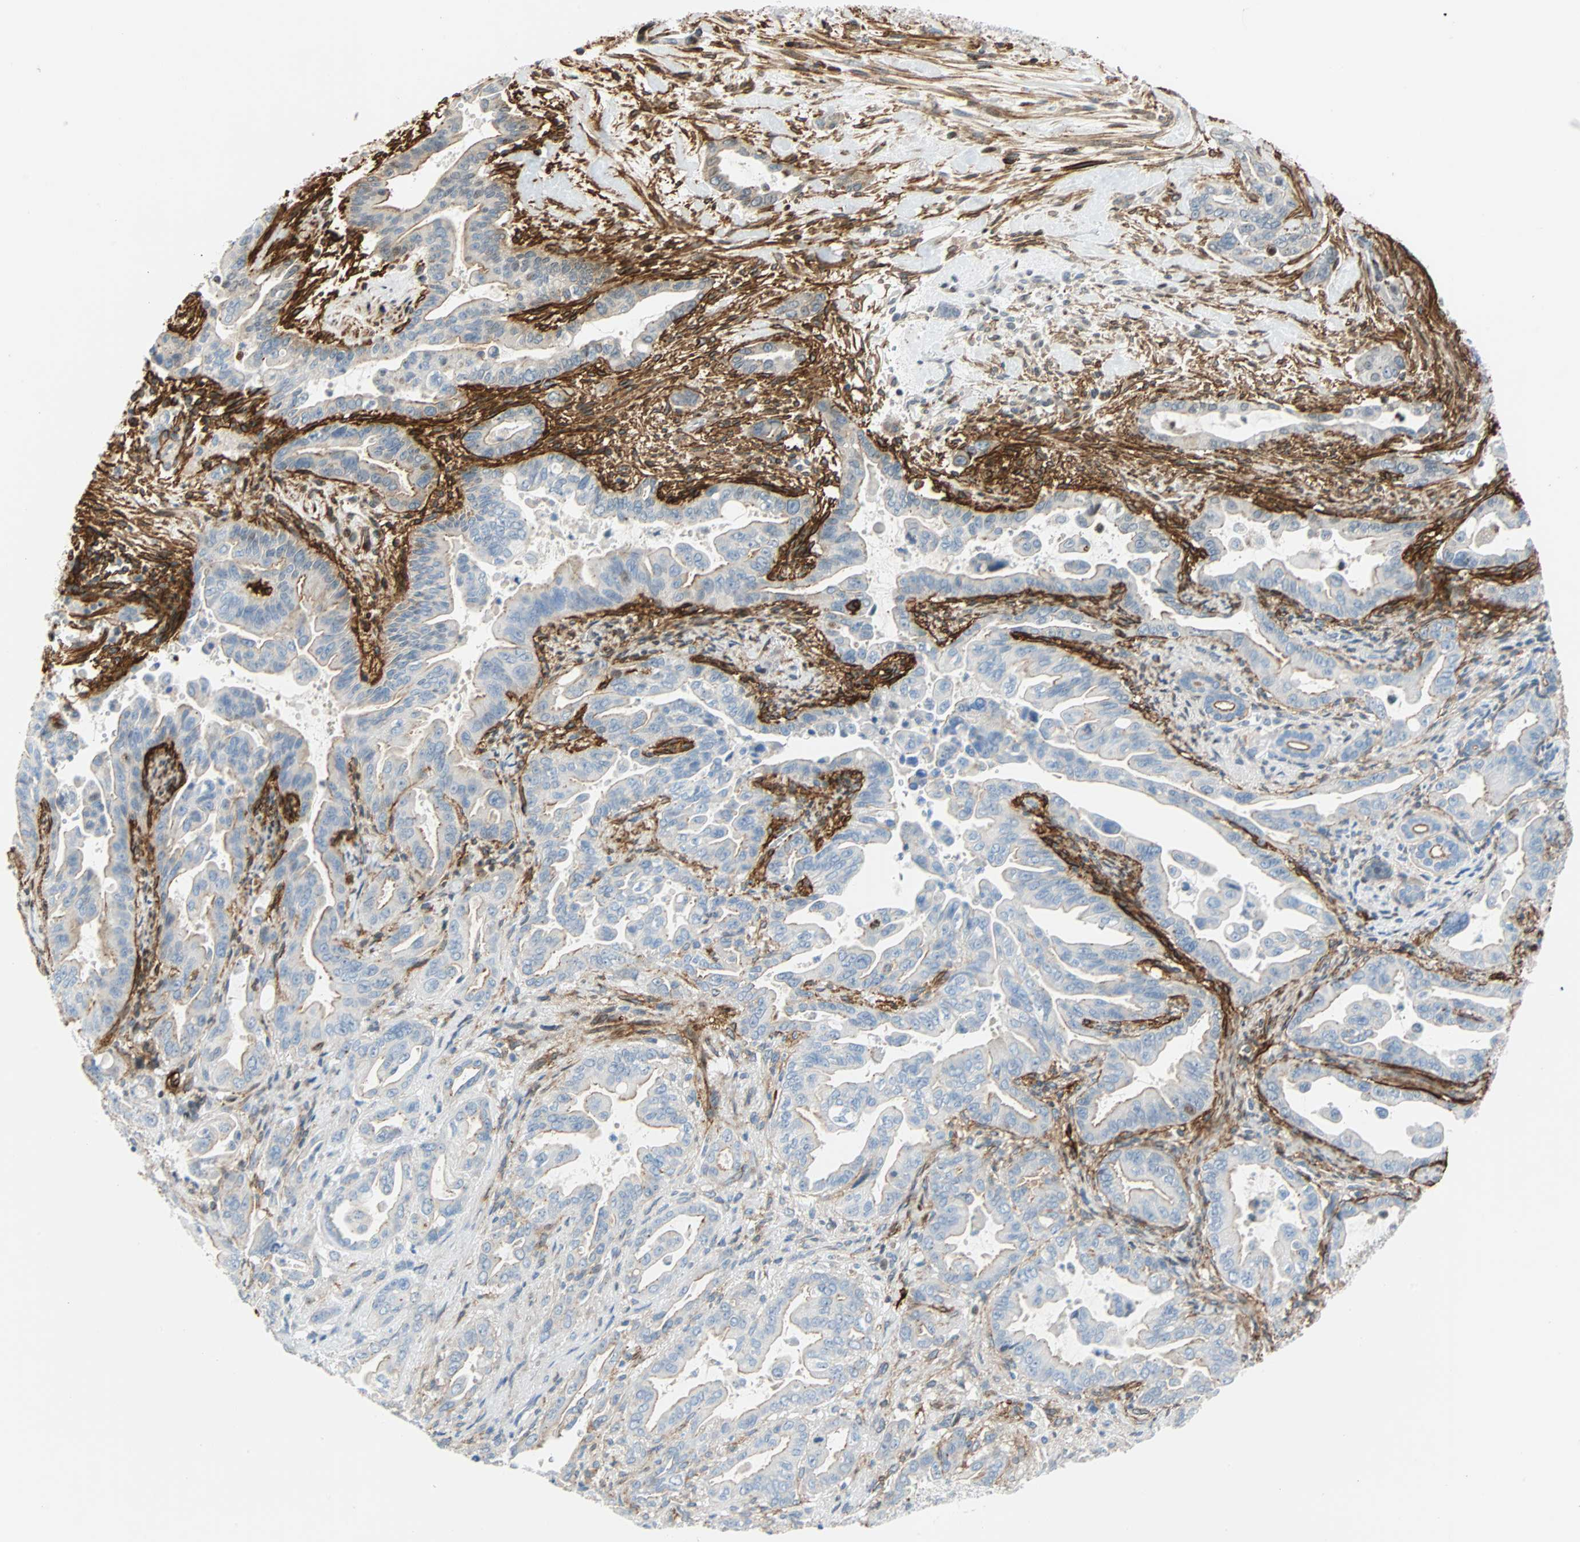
{"staining": {"intensity": "negative", "quantity": "none", "location": "none"}, "tissue": "pancreatic cancer", "cell_type": "Tumor cells", "image_type": "cancer", "snomed": [{"axis": "morphology", "description": "Adenocarcinoma, NOS"}, {"axis": "topography", "description": "Pancreas"}], "caption": "The image demonstrates no significant staining in tumor cells of pancreatic adenocarcinoma.", "gene": "PDPN", "patient": {"sex": "male", "age": 70}}